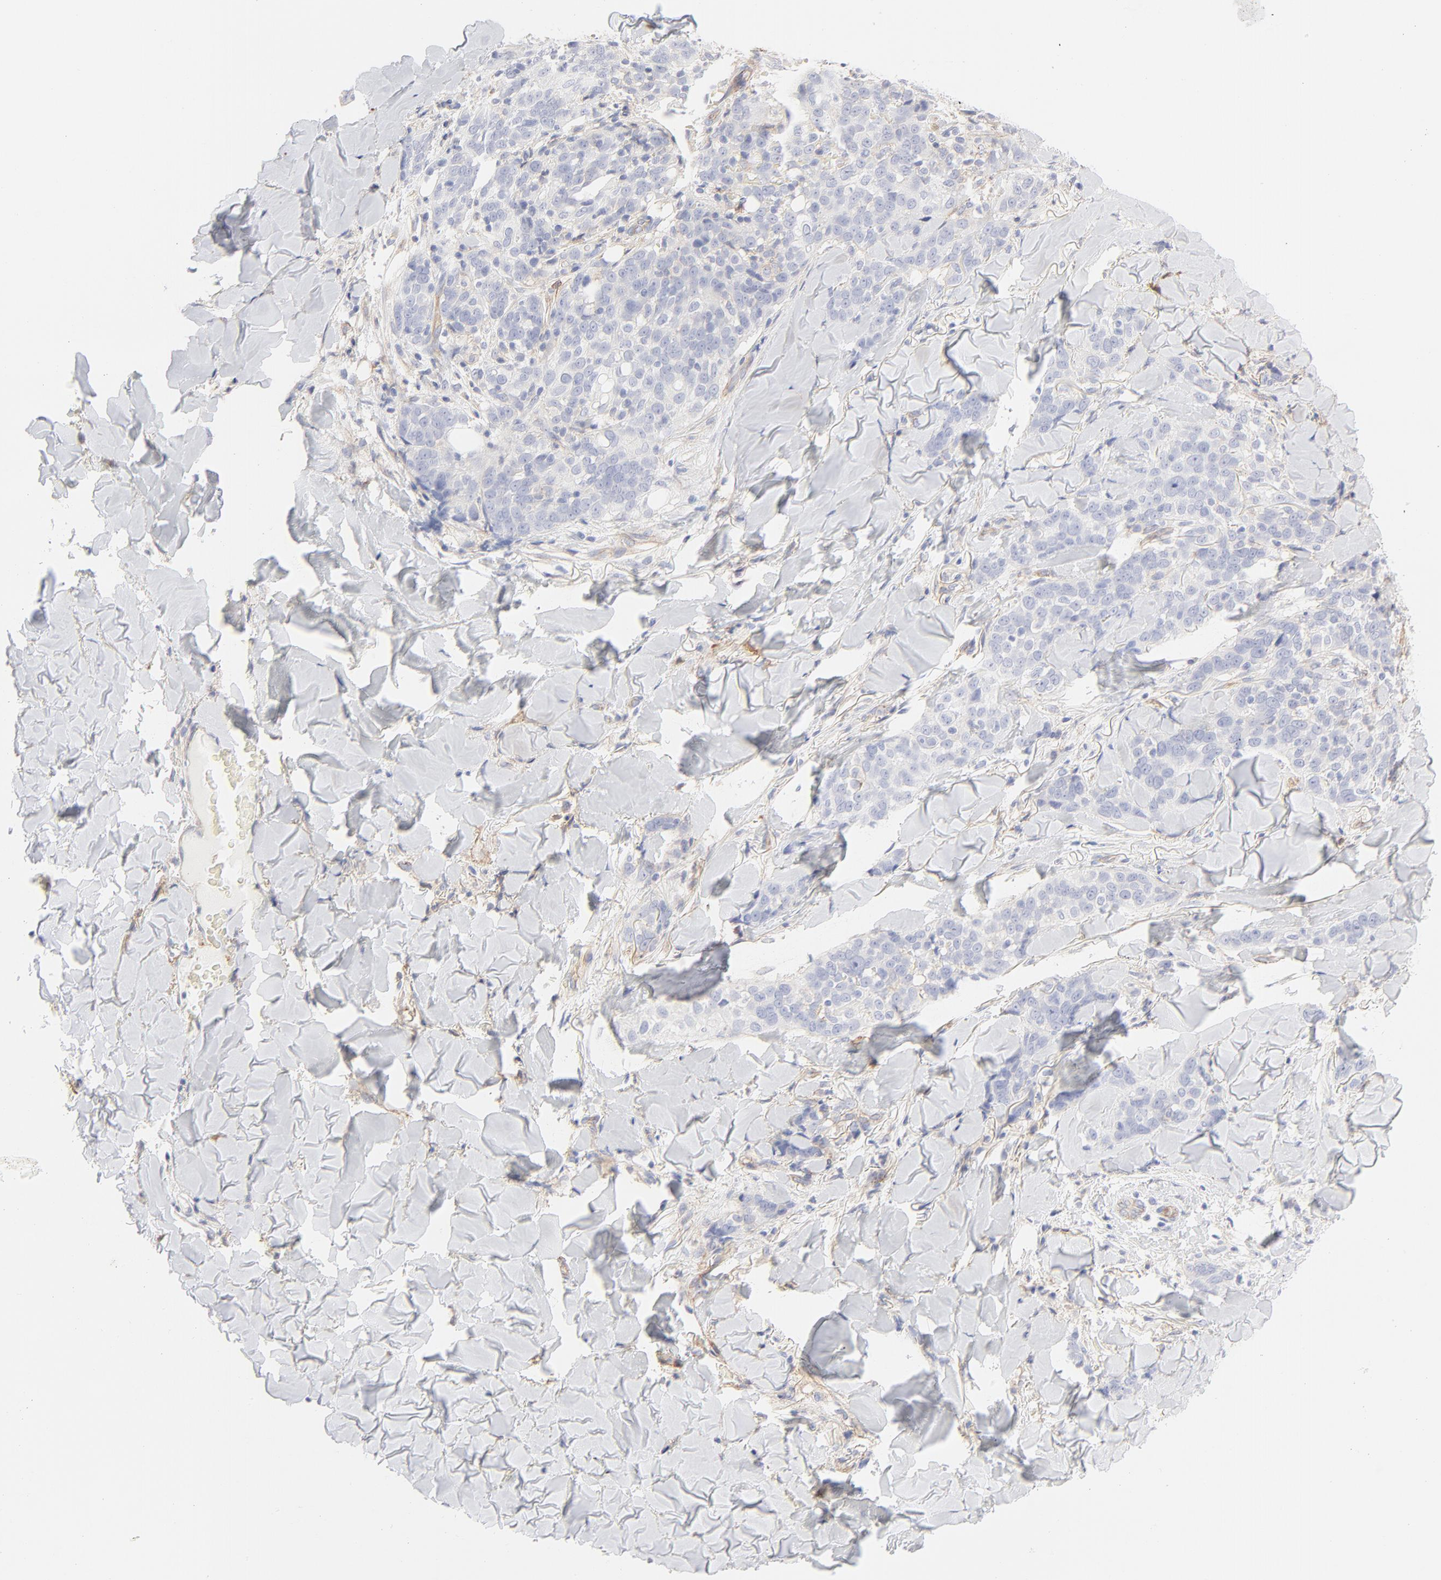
{"staining": {"intensity": "negative", "quantity": "none", "location": "none"}, "tissue": "skin cancer", "cell_type": "Tumor cells", "image_type": "cancer", "snomed": [{"axis": "morphology", "description": "Normal tissue, NOS"}, {"axis": "morphology", "description": "Squamous cell carcinoma, NOS"}, {"axis": "topography", "description": "Skin"}], "caption": "Immunohistochemical staining of human skin cancer exhibits no significant staining in tumor cells. Brightfield microscopy of immunohistochemistry (IHC) stained with DAB (brown) and hematoxylin (blue), captured at high magnification.", "gene": "ITGA5", "patient": {"sex": "female", "age": 83}}